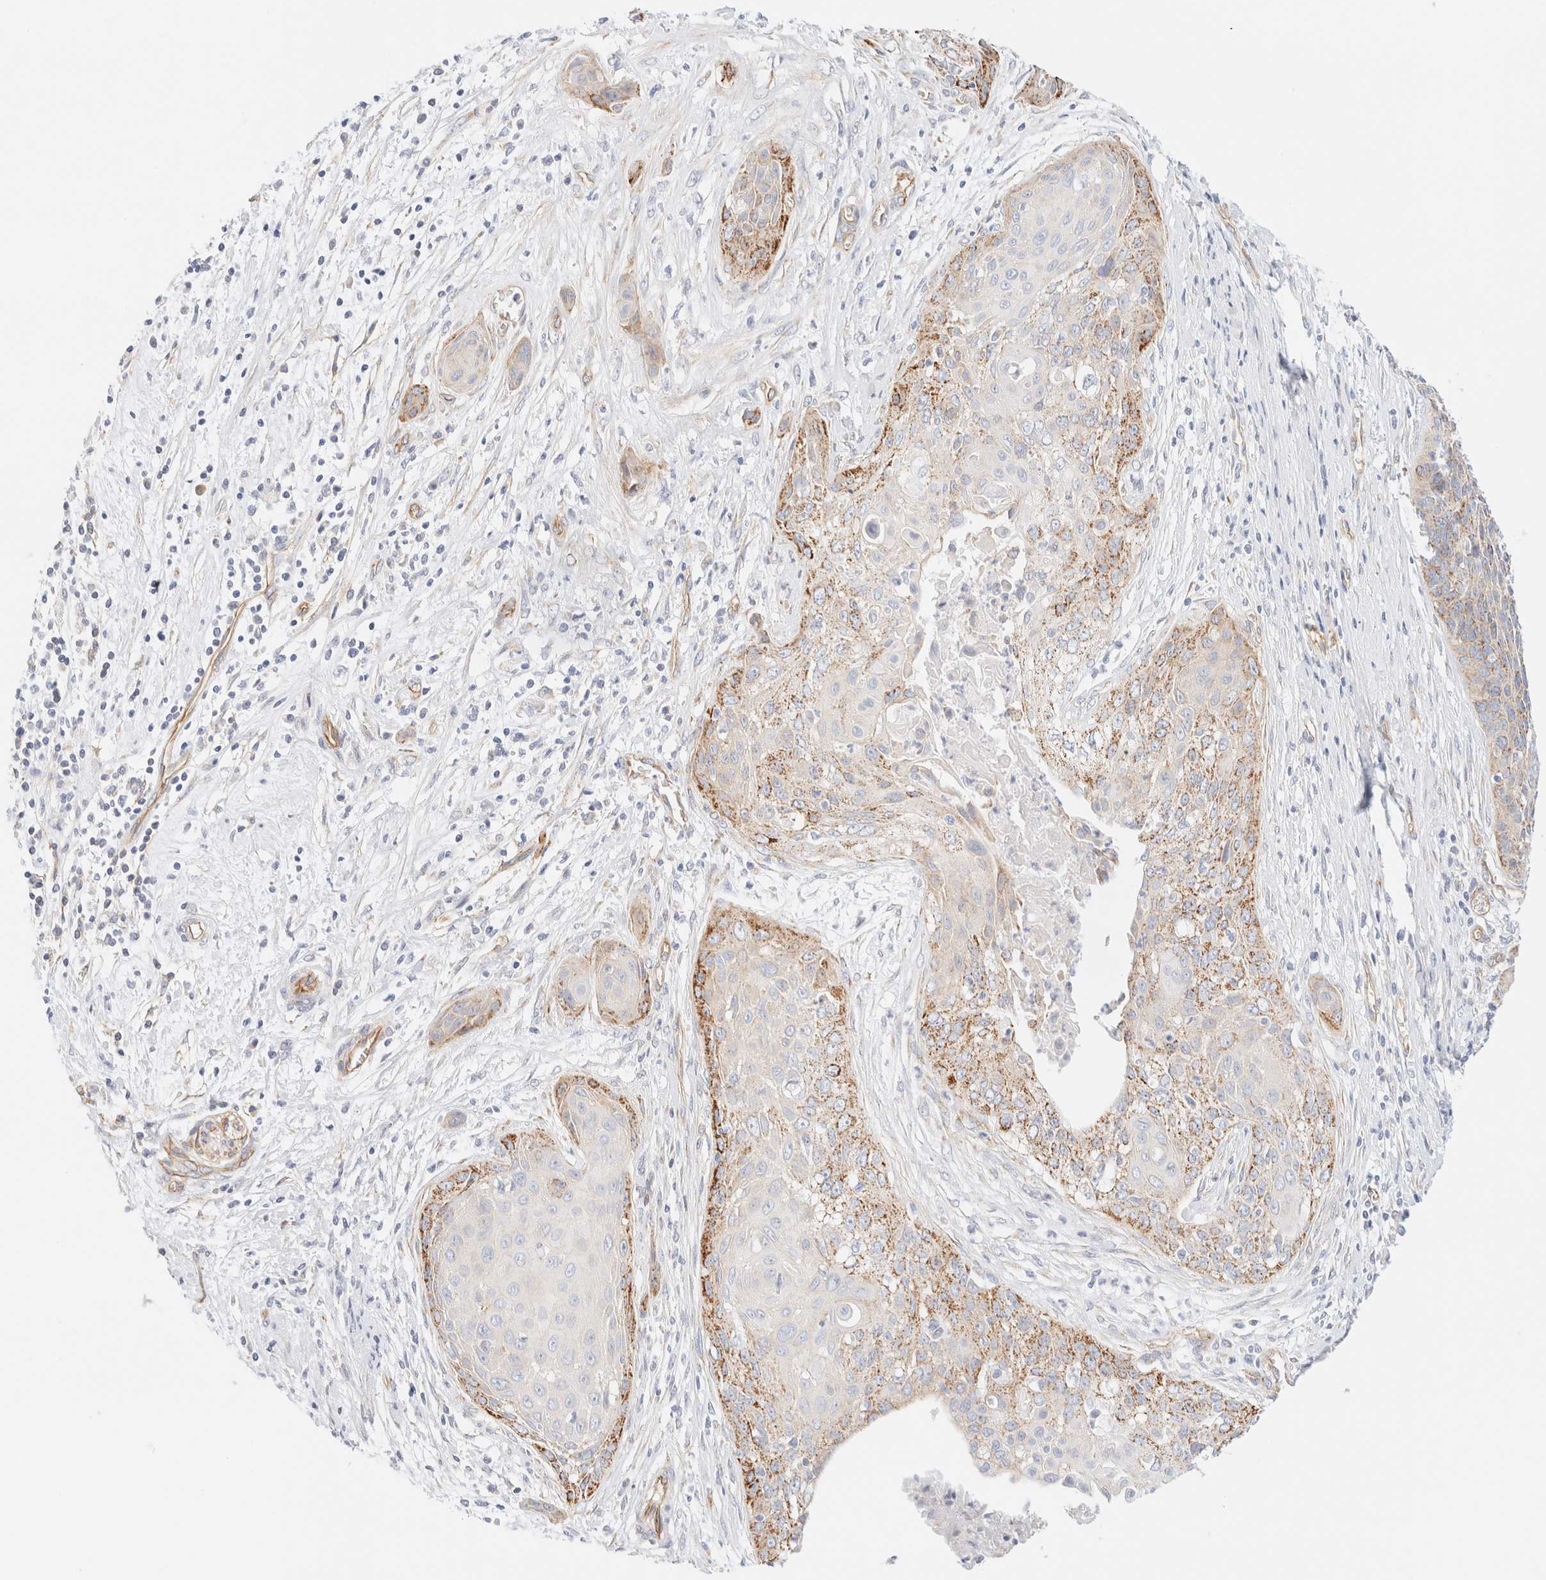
{"staining": {"intensity": "moderate", "quantity": "25%-75%", "location": "cytoplasmic/membranous"}, "tissue": "cervical cancer", "cell_type": "Tumor cells", "image_type": "cancer", "snomed": [{"axis": "morphology", "description": "Squamous cell carcinoma, NOS"}, {"axis": "topography", "description": "Cervix"}], "caption": "IHC micrograph of neoplastic tissue: human cervical cancer stained using immunohistochemistry displays medium levels of moderate protein expression localized specifically in the cytoplasmic/membranous of tumor cells, appearing as a cytoplasmic/membranous brown color.", "gene": "CYB5R4", "patient": {"sex": "female", "age": 55}}